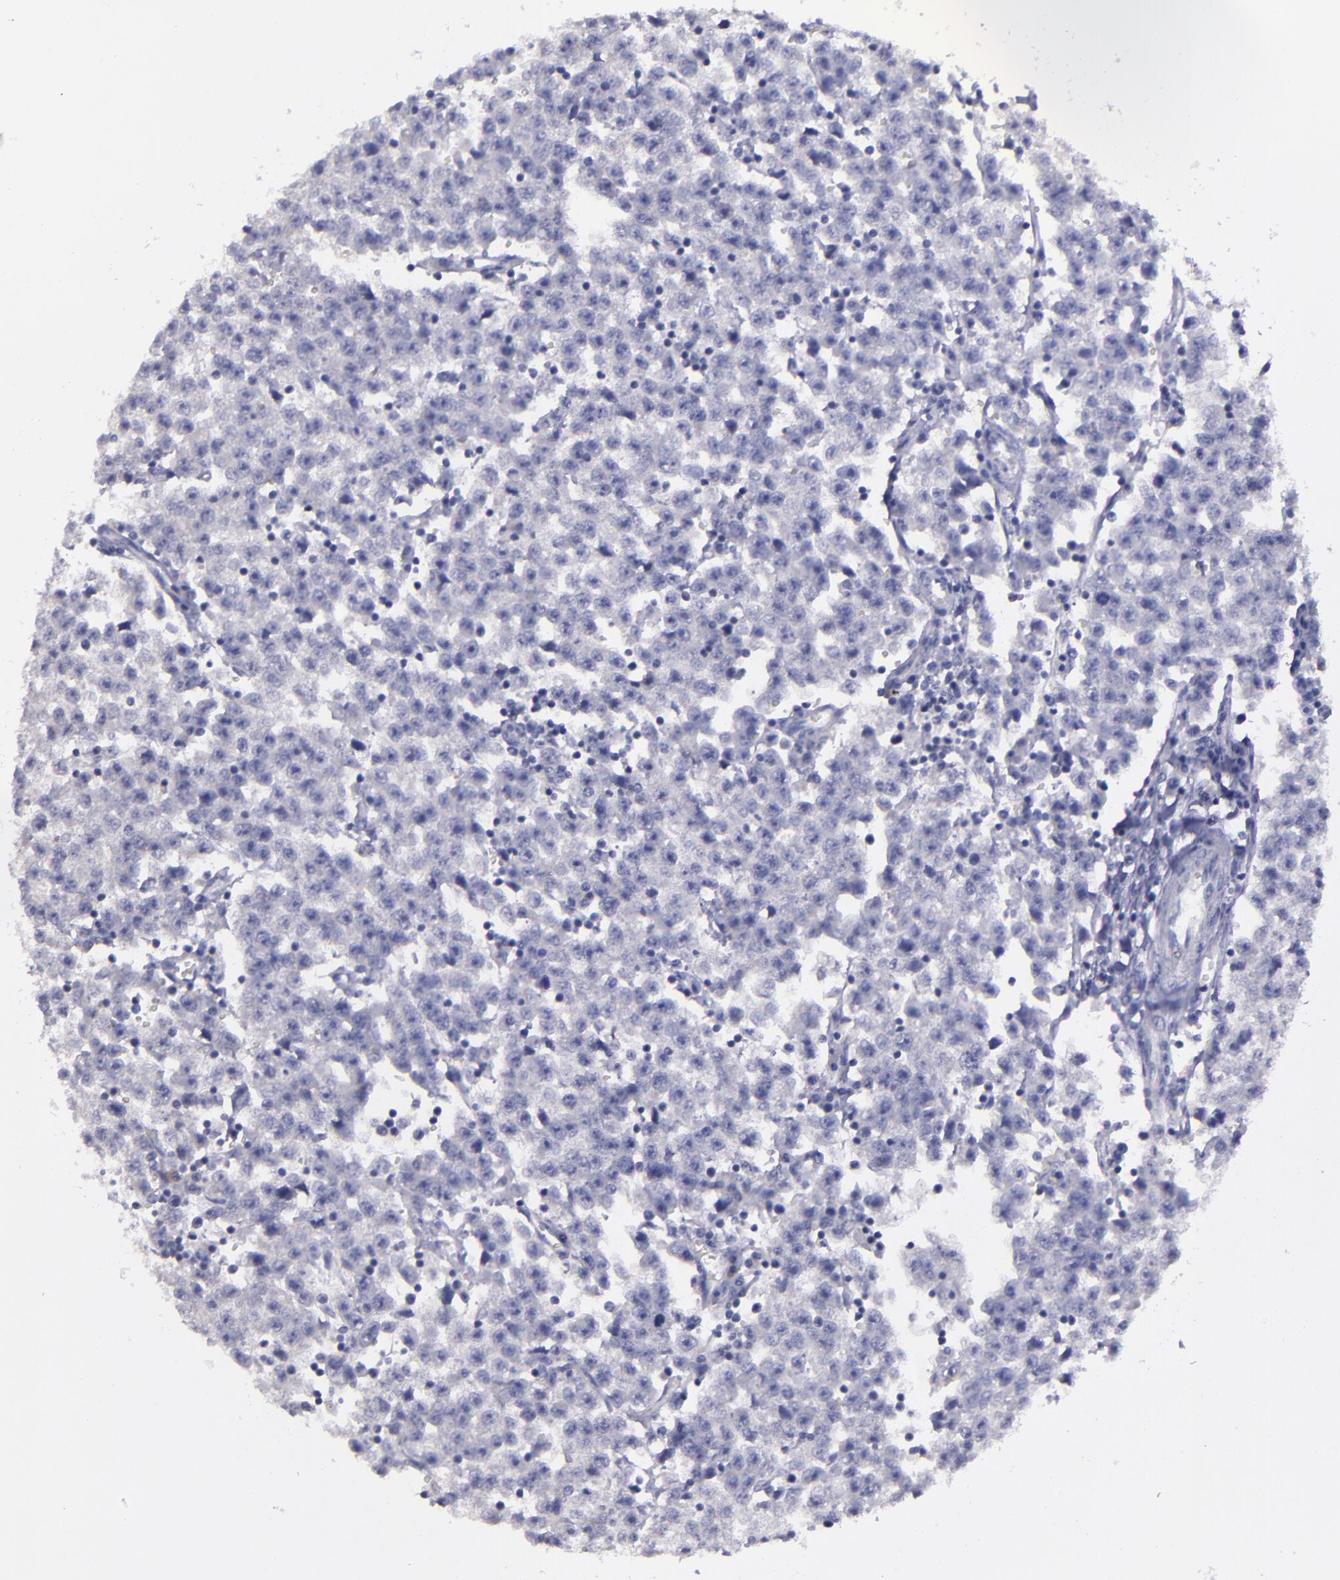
{"staining": {"intensity": "negative", "quantity": "none", "location": "none"}, "tissue": "testis cancer", "cell_type": "Tumor cells", "image_type": "cancer", "snomed": [{"axis": "morphology", "description": "Seminoma, NOS"}, {"axis": "topography", "description": "Testis"}], "caption": "This is a micrograph of immunohistochemistry staining of testis seminoma, which shows no positivity in tumor cells.", "gene": "MASP1", "patient": {"sex": "male", "age": 35}}